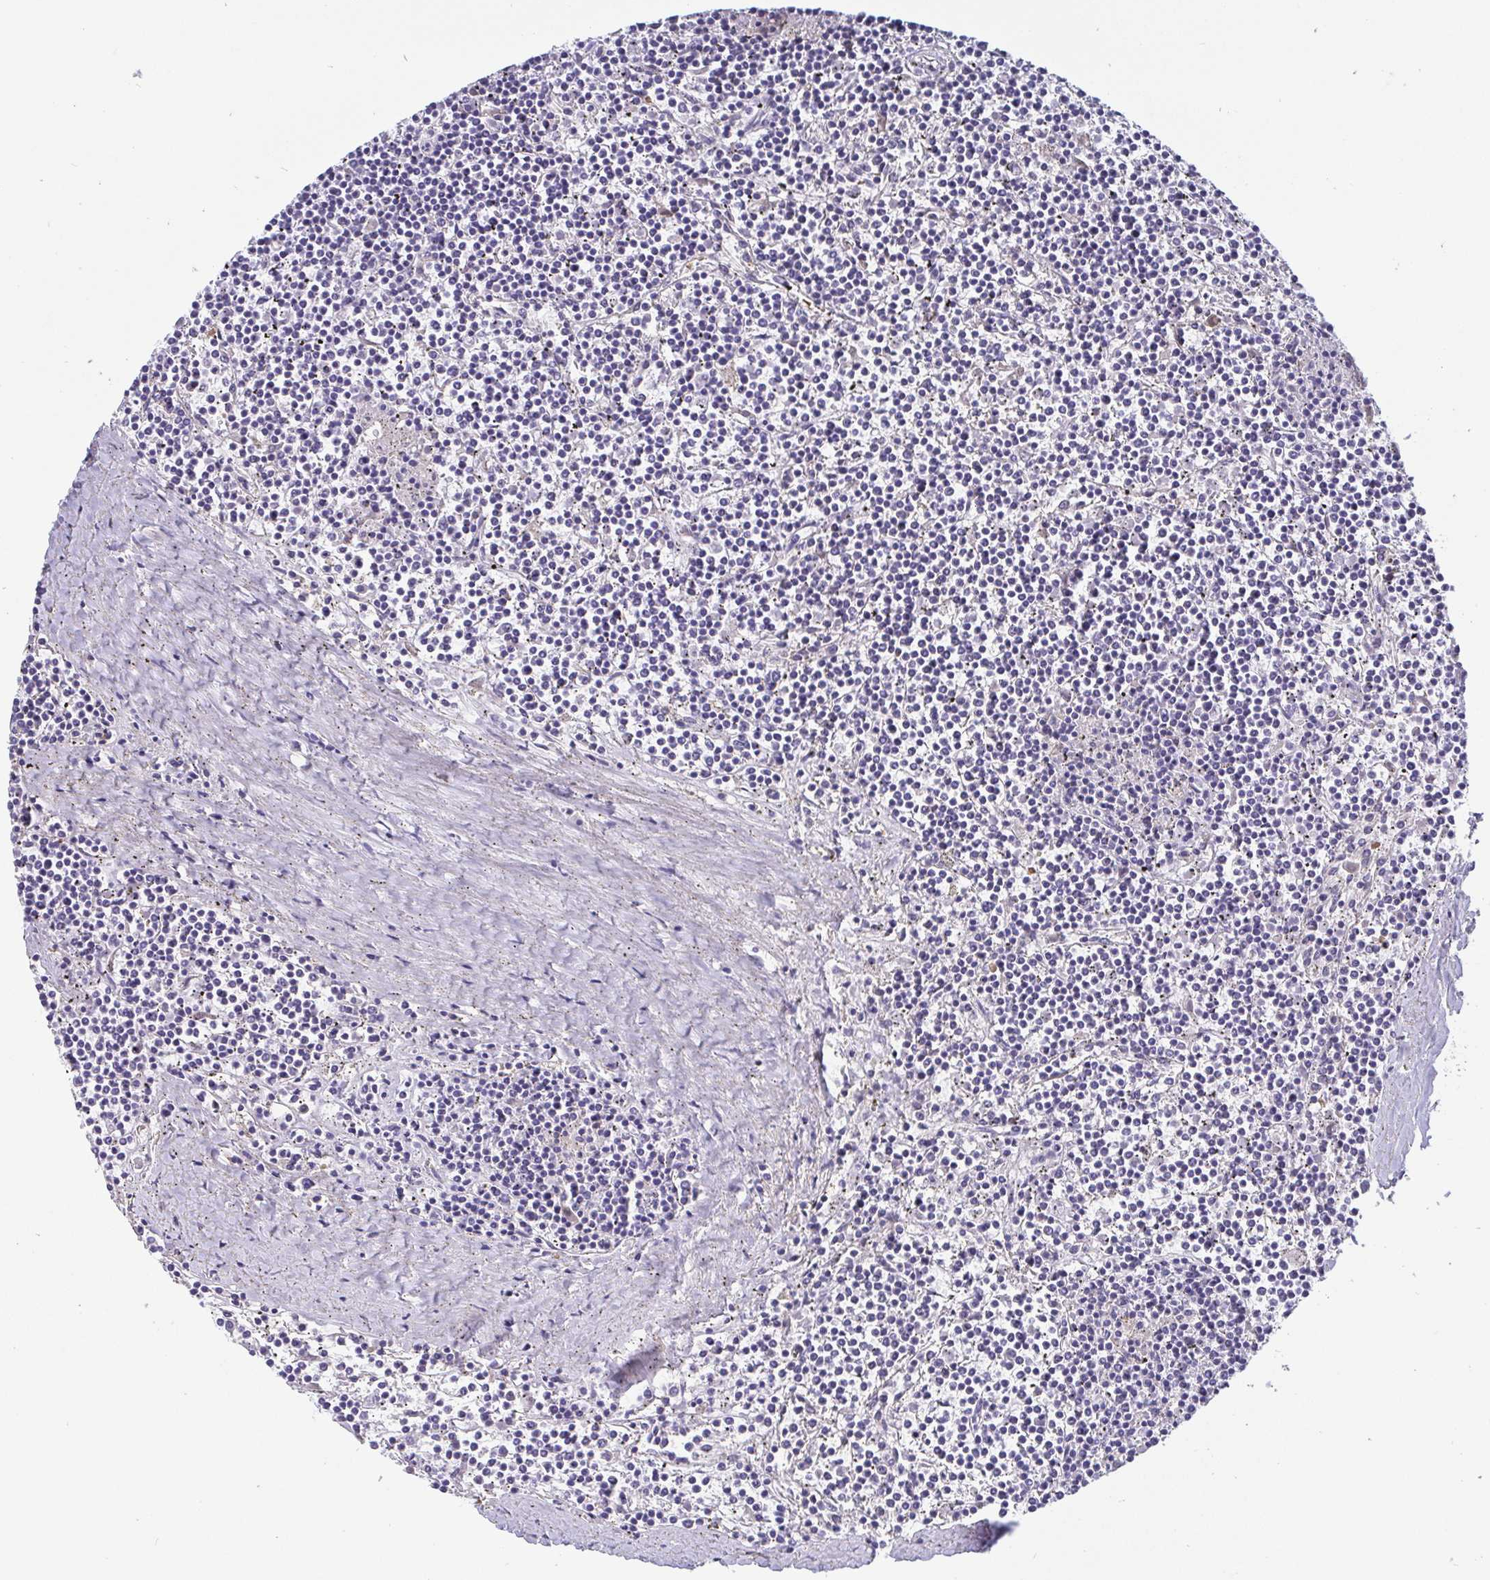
{"staining": {"intensity": "negative", "quantity": "none", "location": "none"}, "tissue": "lymphoma", "cell_type": "Tumor cells", "image_type": "cancer", "snomed": [{"axis": "morphology", "description": "Malignant lymphoma, non-Hodgkin's type, Low grade"}, {"axis": "topography", "description": "Spleen"}], "caption": "Immunohistochemistry (IHC) micrograph of neoplastic tissue: human low-grade malignant lymphoma, non-Hodgkin's type stained with DAB (3,3'-diaminobenzidine) shows no significant protein expression in tumor cells.", "gene": "IDH1", "patient": {"sex": "female", "age": 19}}